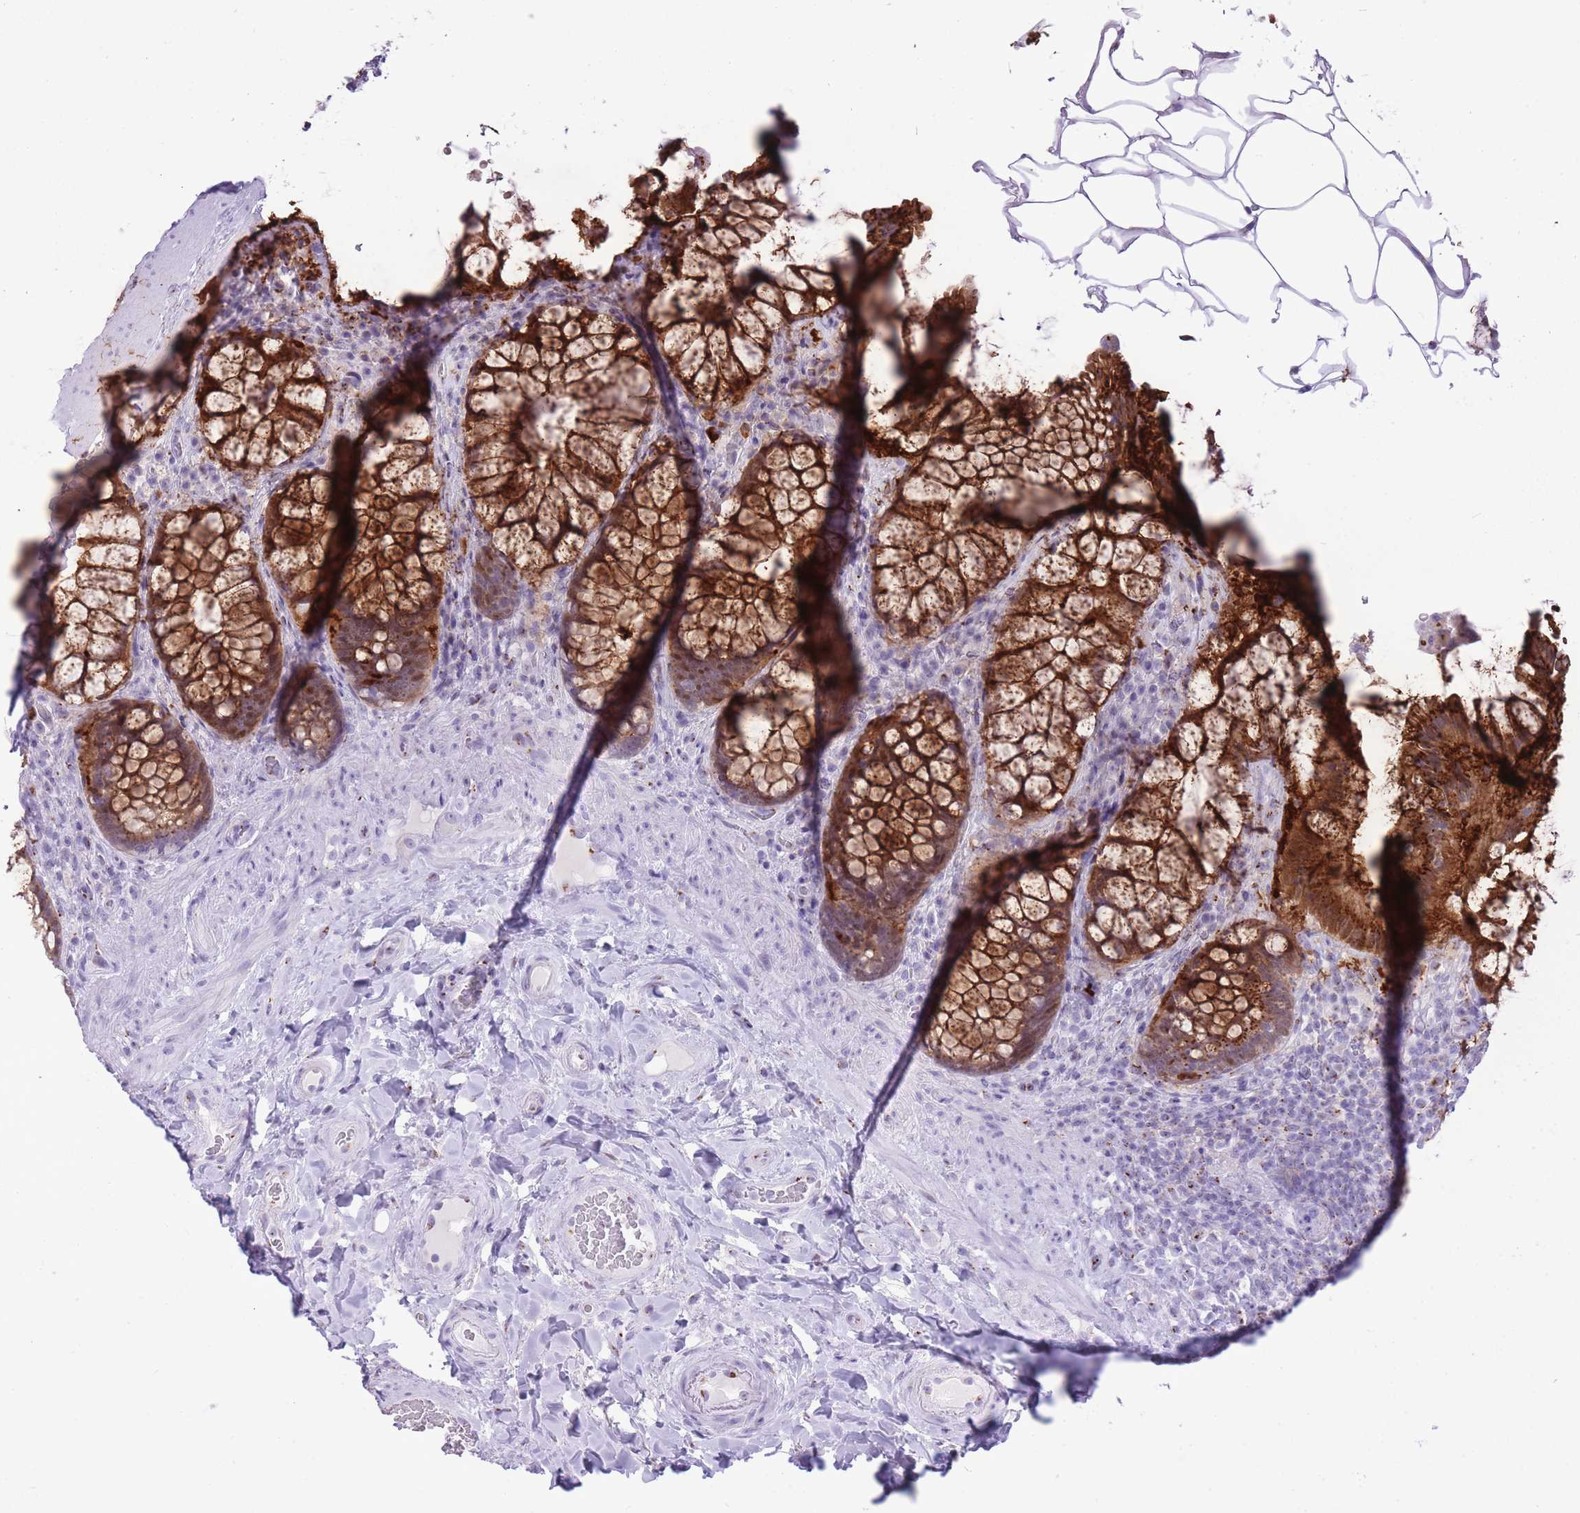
{"staining": {"intensity": "strong", "quantity": ">75%", "location": "cytoplasmic/membranous"}, "tissue": "rectum", "cell_type": "Glandular cells", "image_type": "normal", "snomed": [{"axis": "morphology", "description": "Normal tissue, NOS"}, {"axis": "topography", "description": "Rectum"}], "caption": "Normal rectum was stained to show a protein in brown. There is high levels of strong cytoplasmic/membranous staining in approximately >75% of glandular cells. The protein of interest is stained brown, and the nuclei are stained in blue (DAB (3,3'-diaminobenzidine) IHC with brightfield microscopy, high magnification).", "gene": "B4GALT2", "patient": {"sex": "female", "age": 58}}